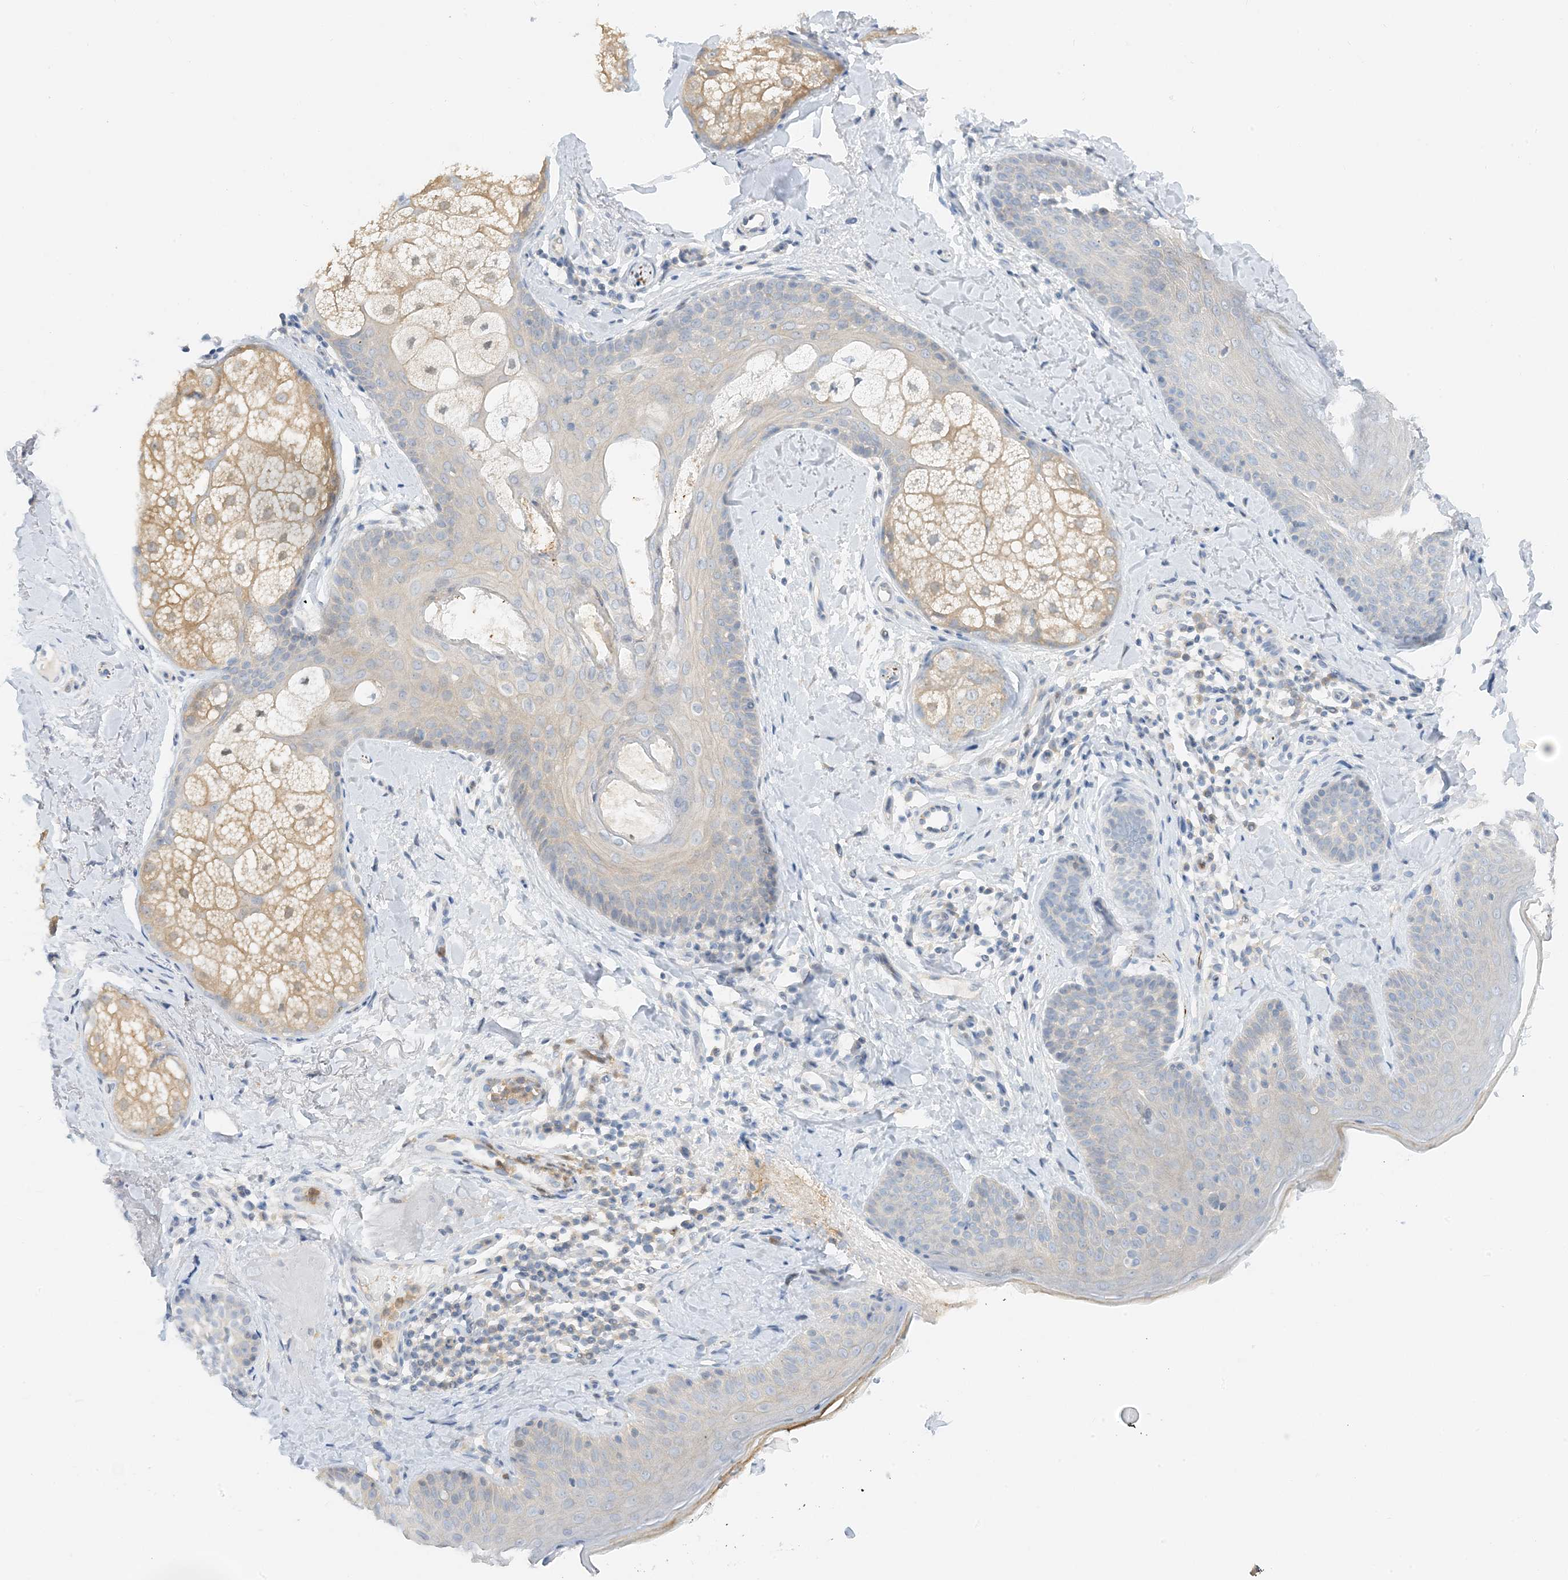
{"staining": {"intensity": "negative", "quantity": "none", "location": "none"}, "tissue": "skin", "cell_type": "Fibroblasts", "image_type": "normal", "snomed": [{"axis": "morphology", "description": "Normal tissue, NOS"}, {"axis": "topography", "description": "Skin"}], "caption": "Photomicrograph shows no significant protein staining in fibroblasts of unremarkable skin. Nuclei are stained in blue.", "gene": "KIFBP", "patient": {"sex": "male", "age": 57}}